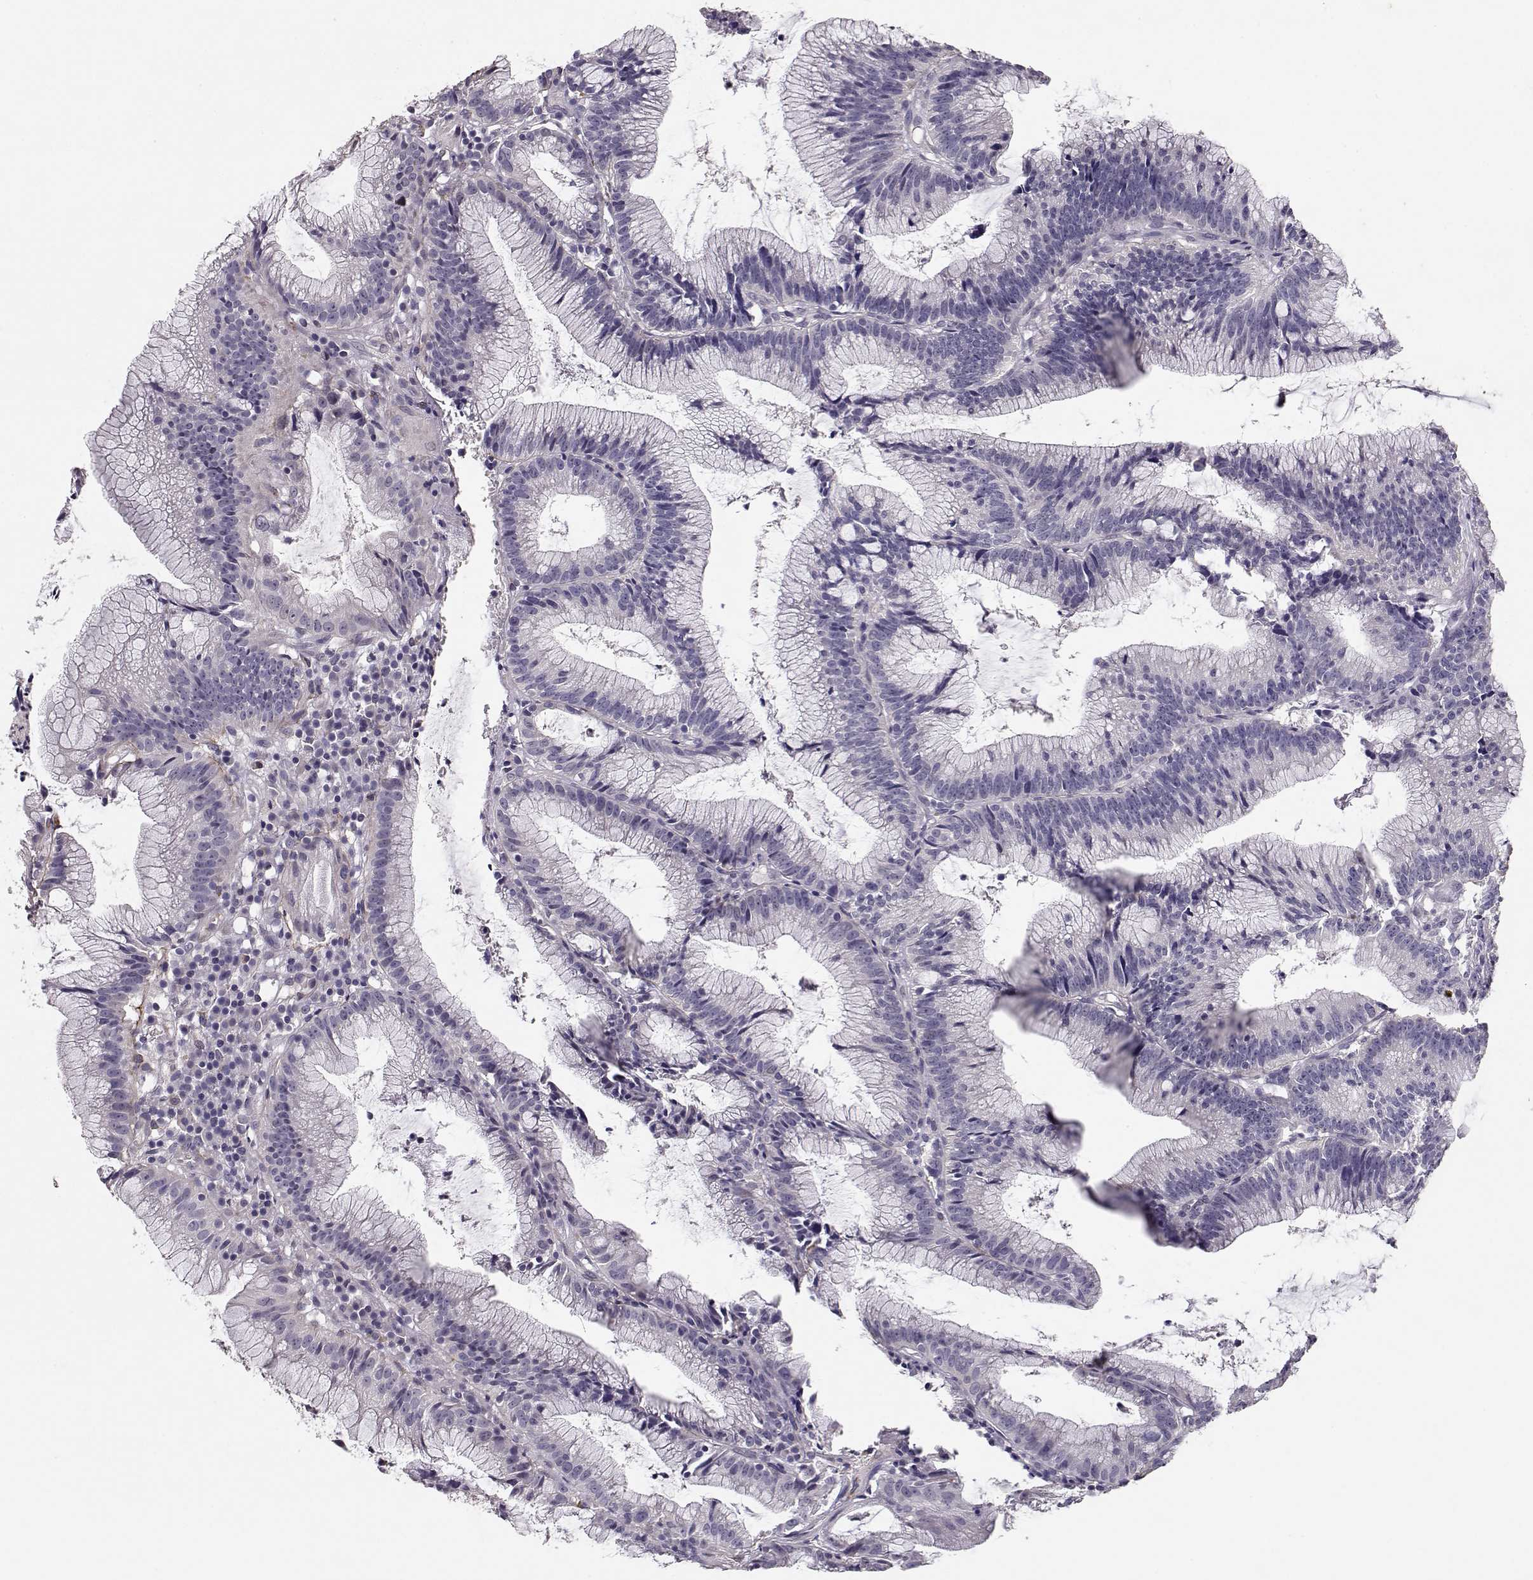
{"staining": {"intensity": "negative", "quantity": "none", "location": "none"}, "tissue": "colorectal cancer", "cell_type": "Tumor cells", "image_type": "cancer", "snomed": [{"axis": "morphology", "description": "Adenocarcinoma, NOS"}, {"axis": "topography", "description": "Colon"}], "caption": "IHC image of neoplastic tissue: colorectal cancer (adenocarcinoma) stained with DAB (3,3'-diaminobenzidine) displays no significant protein expression in tumor cells.", "gene": "LAMA5", "patient": {"sex": "female", "age": 78}}